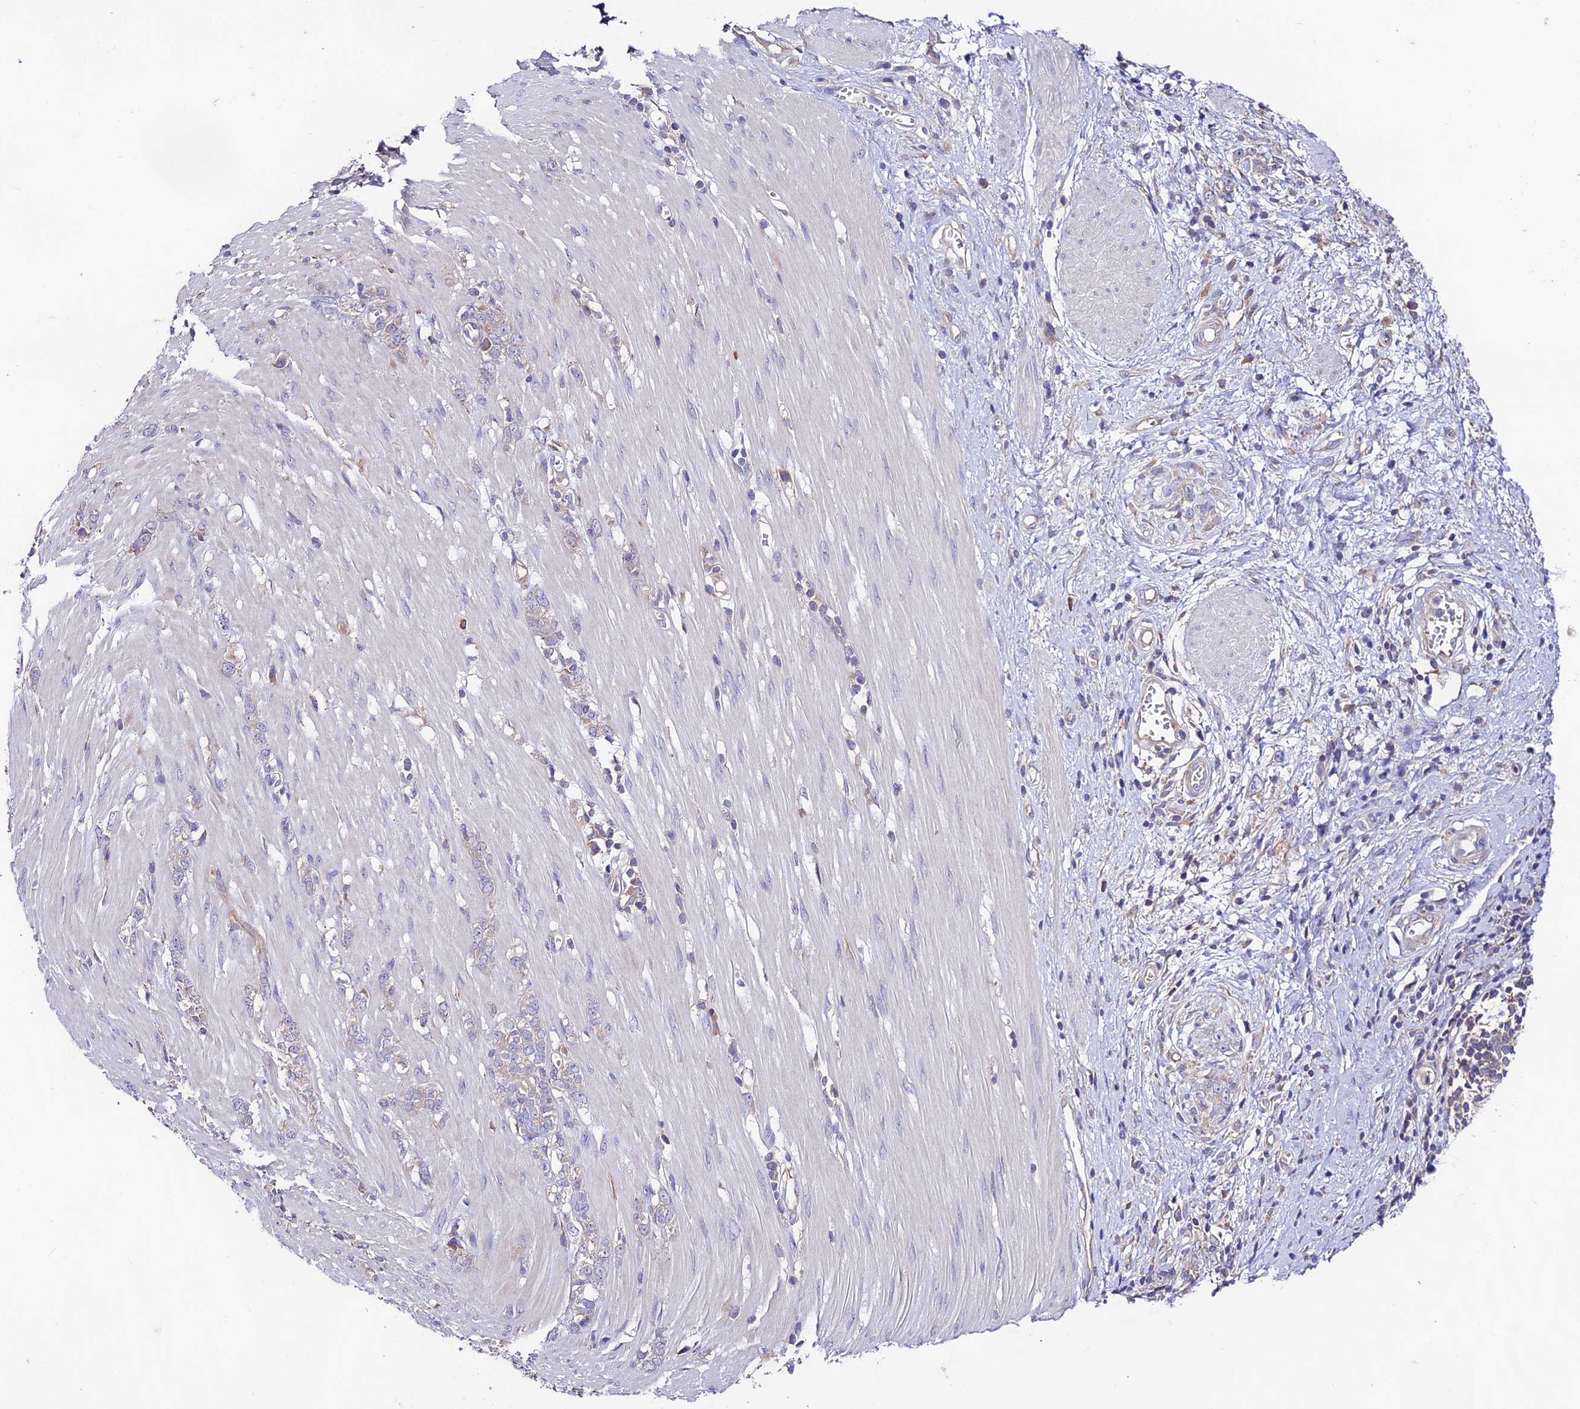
{"staining": {"intensity": "negative", "quantity": "none", "location": "none"}, "tissue": "stomach cancer", "cell_type": "Tumor cells", "image_type": "cancer", "snomed": [{"axis": "morphology", "description": "Adenocarcinoma, NOS"}, {"axis": "topography", "description": "Stomach"}], "caption": "Tumor cells are negative for brown protein staining in adenocarcinoma (stomach).", "gene": "BRME1", "patient": {"sex": "female", "age": 76}}